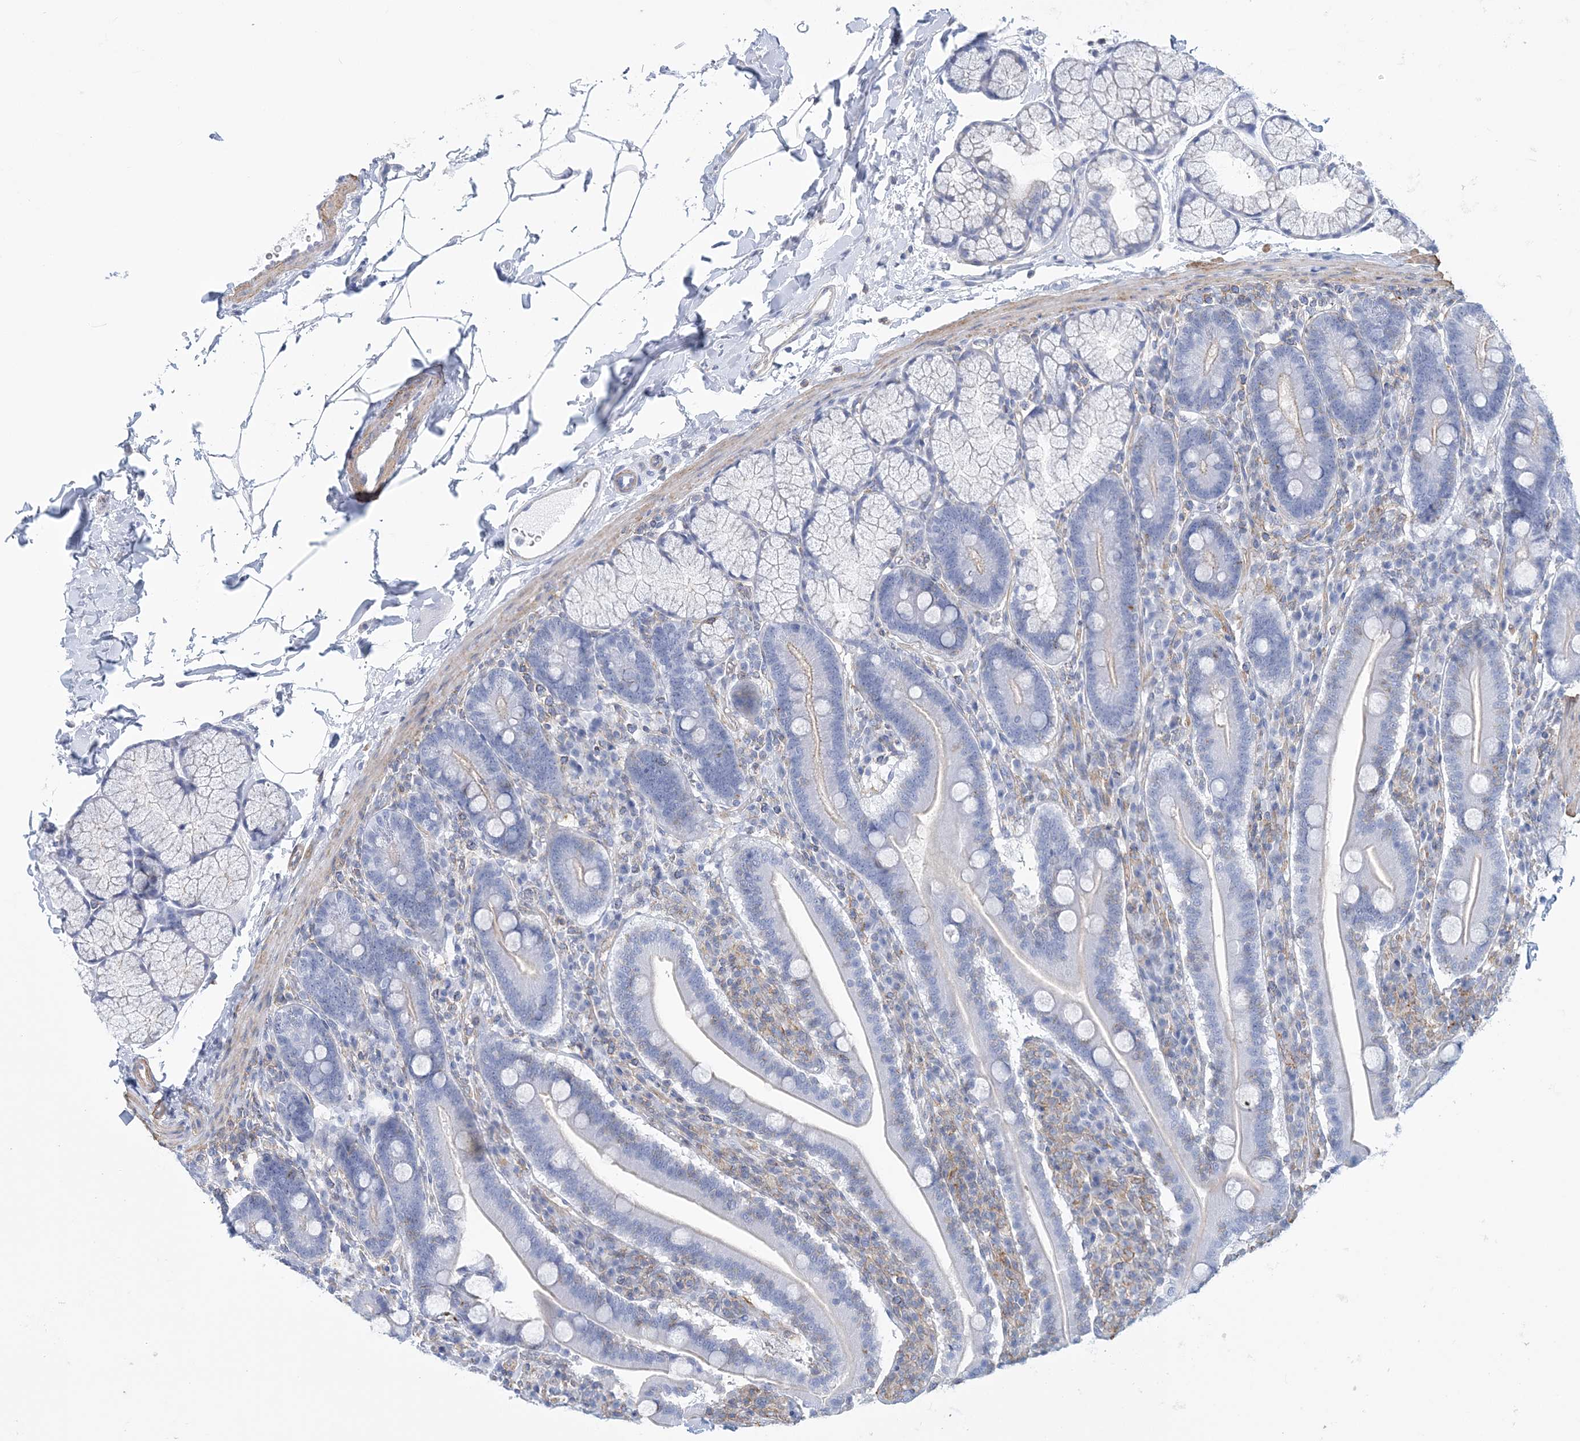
{"staining": {"intensity": "negative", "quantity": "none", "location": "none"}, "tissue": "duodenum", "cell_type": "Glandular cells", "image_type": "normal", "snomed": [{"axis": "morphology", "description": "Normal tissue, NOS"}, {"axis": "topography", "description": "Duodenum"}], "caption": "Glandular cells show no significant protein staining in unremarkable duodenum. The staining is performed using DAB (3,3'-diaminobenzidine) brown chromogen with nuclei counter-stained in using hematoxylin.", "gene": "C11orf21", "patient": {"sex": "male", "age": 35}}